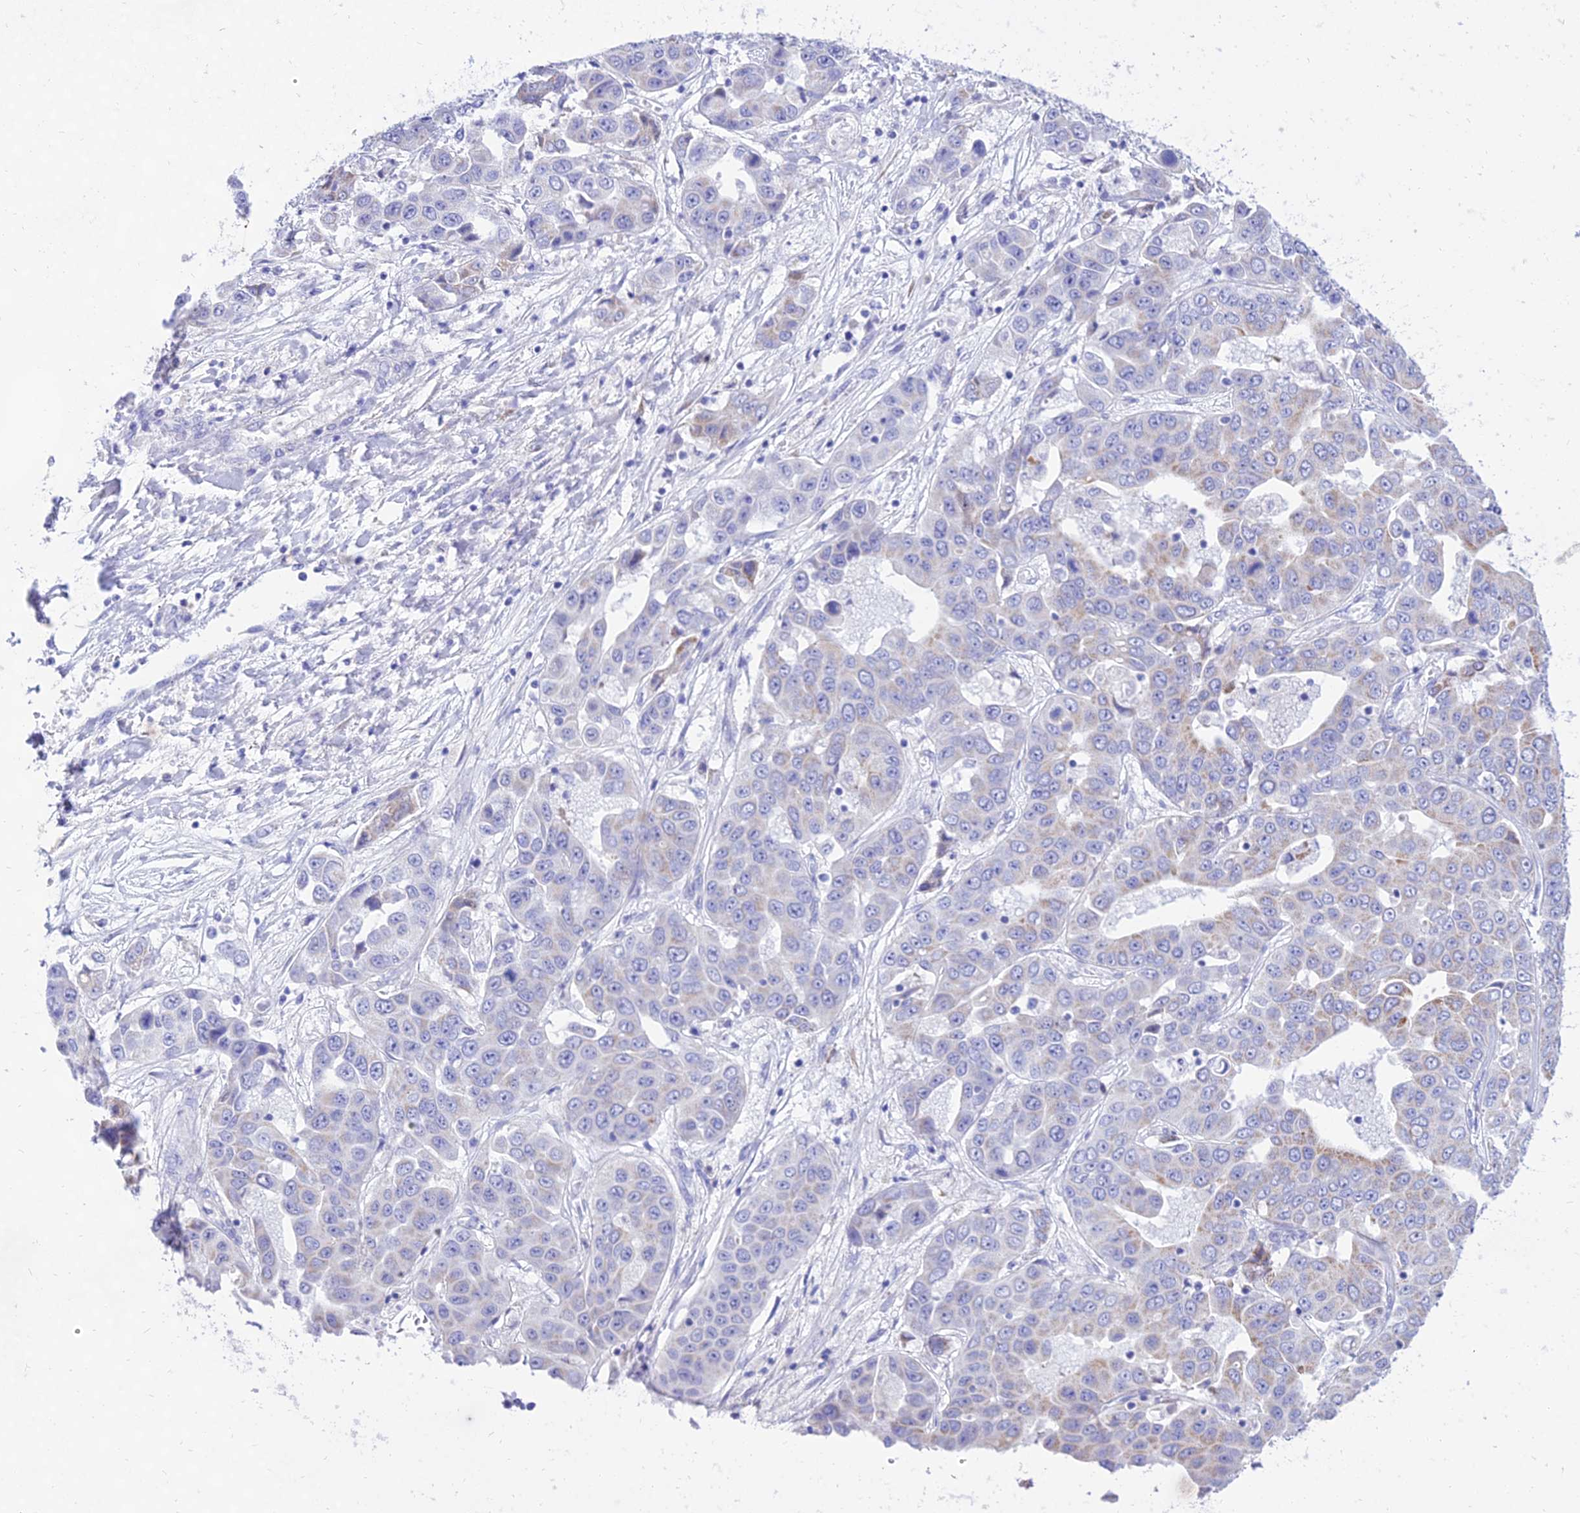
{"staining": {"intensity": "moderate", "quantity": "25%-75%", "location": "cytoplasmic/membranous"}, "tissue": "liver cancer", "cell_type": "Tumor cells", "image_type": "cancer", "snomed": [{"axis": "morphology", "description": "Cholangiocarcinoma"}, {"axis": "topography", "description": "Liver"}], "caption": "Liver cholangiocarcinoma tissue shows moderate cytoplasmic/membranous expression in approximately 25%-75% of tumor cells, visualized by immunohistochemistry.", "gene": "PKN3", "patient": {"sex": "female", "age": 52}}